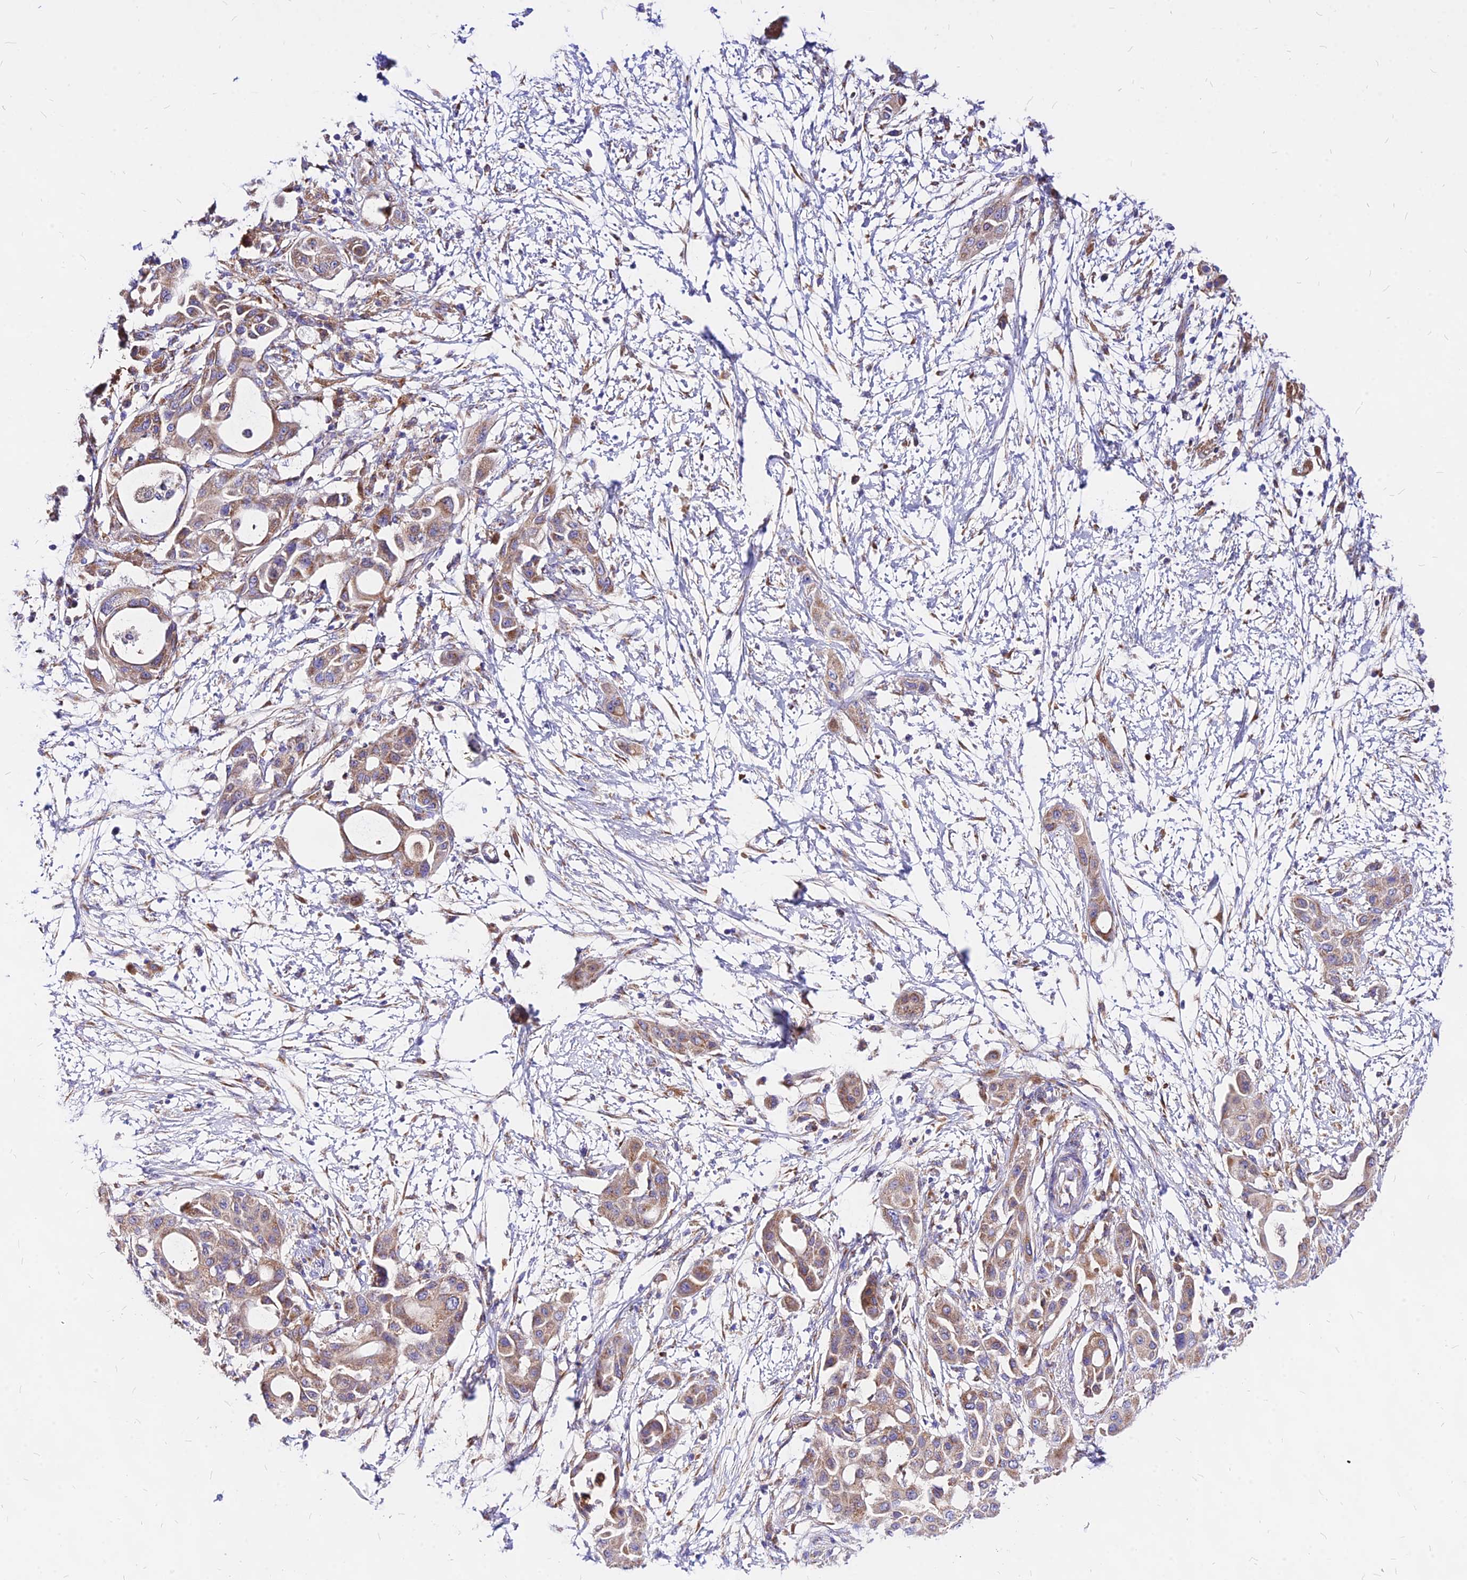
{"staining": {"intensity": "moderate", "quantity": ">75%", "location": "cytoplasmic/membranous"}, "tissue": "pancreatic cancer", "cell_type": "Tumor cells", "image_type": "cancer", "snomed": [{"axis": "morphology", "description": "Adenocarcinoma, NOS"}, {"axis": "topography", "description": "Pancreas"}], "caption": "This is an image of immunohistochemistry (IHC) staining of adenocarcinoma (pancreatic), which shows moderate staining in the cytoplasmic/membranous of tumor cells.", "gene": "MRPL3", "patient": {"sex": "male", "age": 68}}